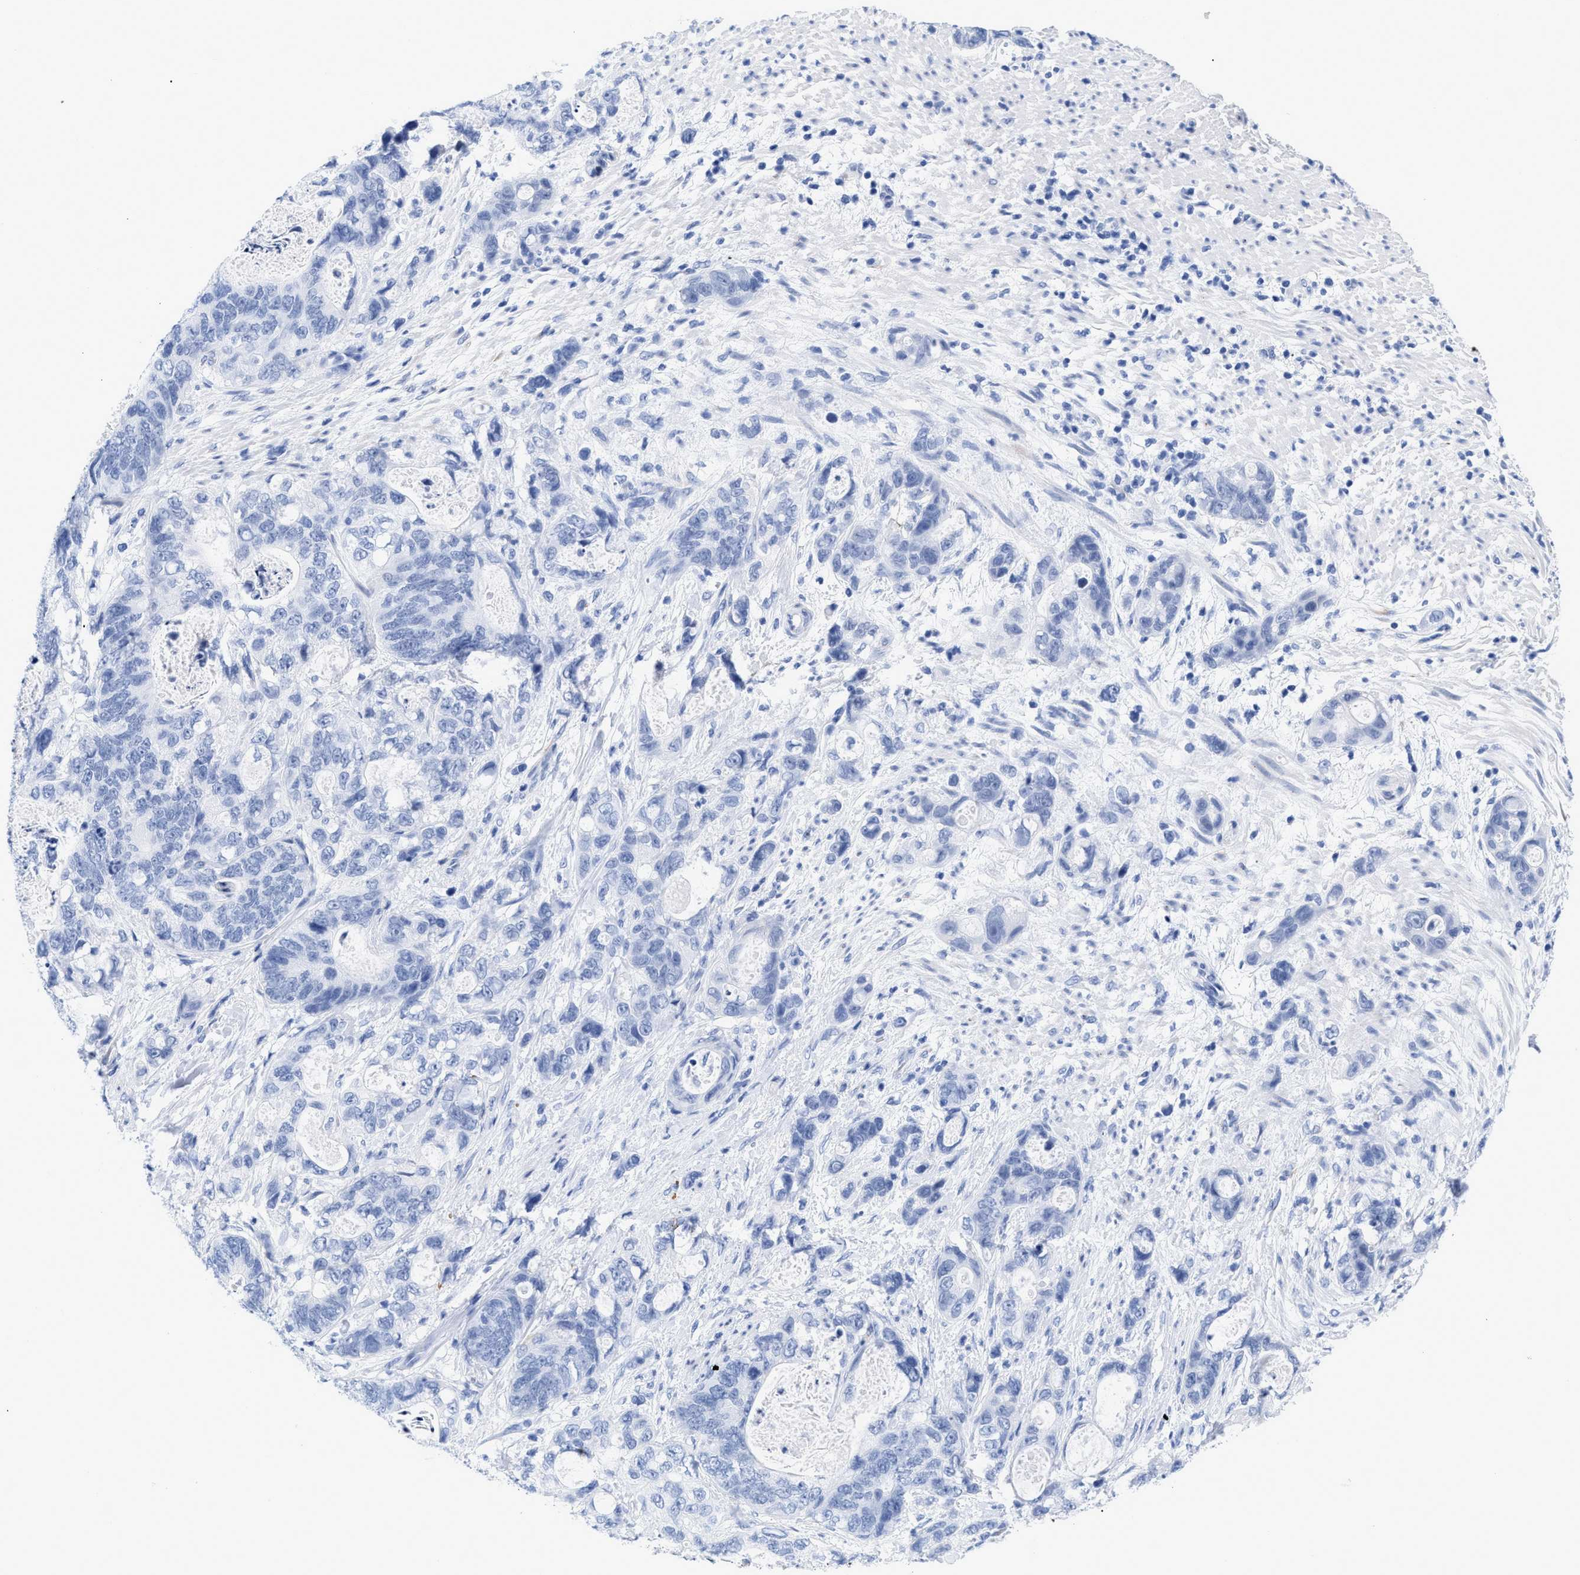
{"staining": {"intensity": "negative", "quantity": "none", "location": "none"}, "tissue": "stomach cancer", "cell_type": "Tumor cells", "image_type": "cancer", "snomed": [{"axis": "morphology", "description": "Normal tissue, NOS"}, {"axis": "morphology", "description": "Adenocarcinoma, NOS"}, {"axis": "topography", "description": "Stomach"}], "caption": "IHC of human stomach adenocarcinoma reveals no staining in tumor cells.", "gene": "DUSP26", "patient": {"sex": "female", "age": 89}}